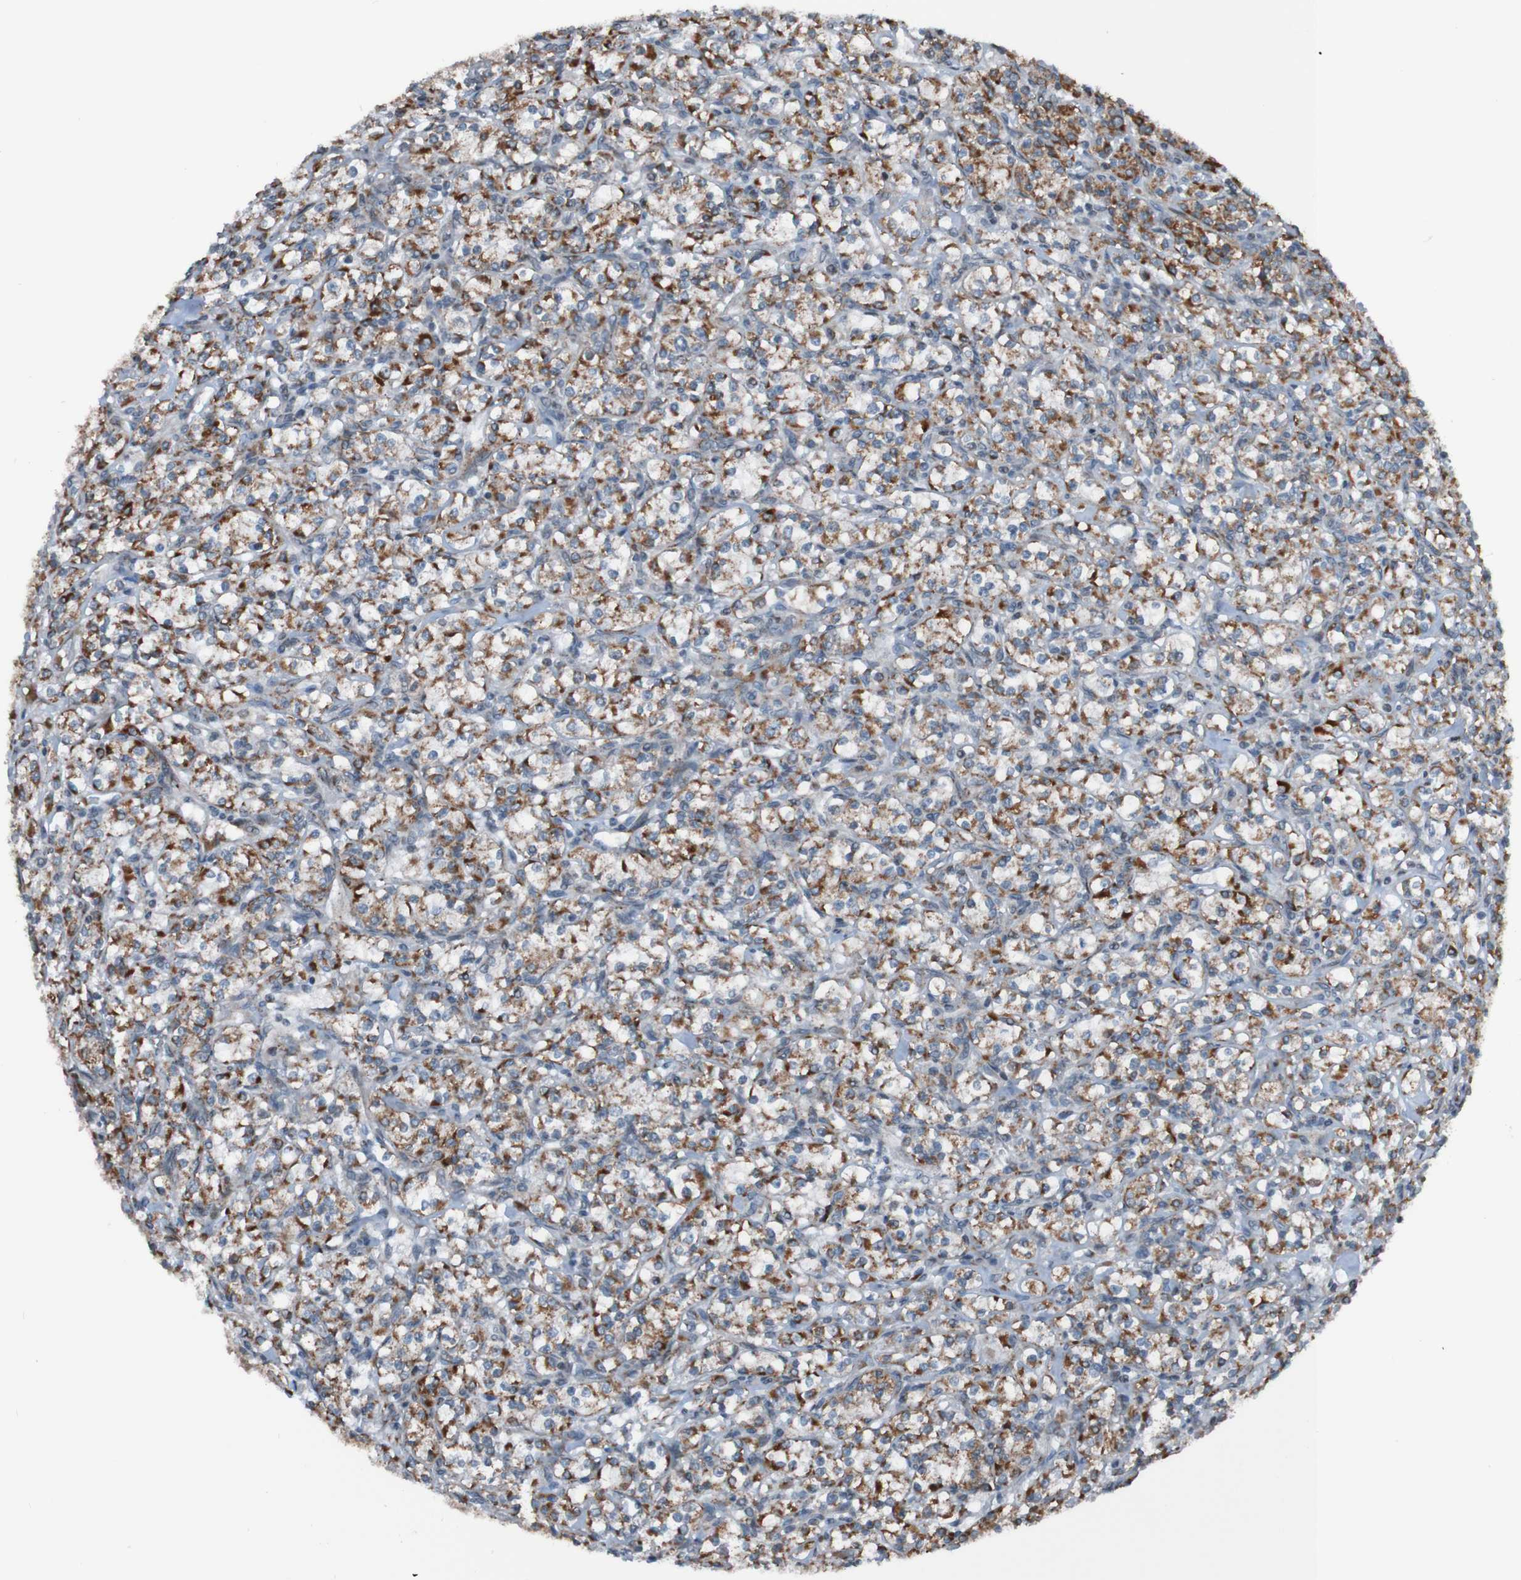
{"staining": {"intensity": "moderate", "quantity": ">75%", "location": "cytoplasmic/membranous"}, "tissue": "renal cancer", "cell_type": "Tumor cells", "image_type": "cancer", "snomed": [{"axis": "morphology", "description": "Adenocarcinoma, NOS"}, {"axis": "topography", "description": "Kidney"}], "caption": "Immunohistochemistry photomicrograph of renal adenocarcinoma stained for a protein (brown), which shows medium levels of moderate cytoplasmic/membranous expression in about >75% of tumor cells.", "gene": "UNG", "patient": {"sex": "male", "age": 77}}